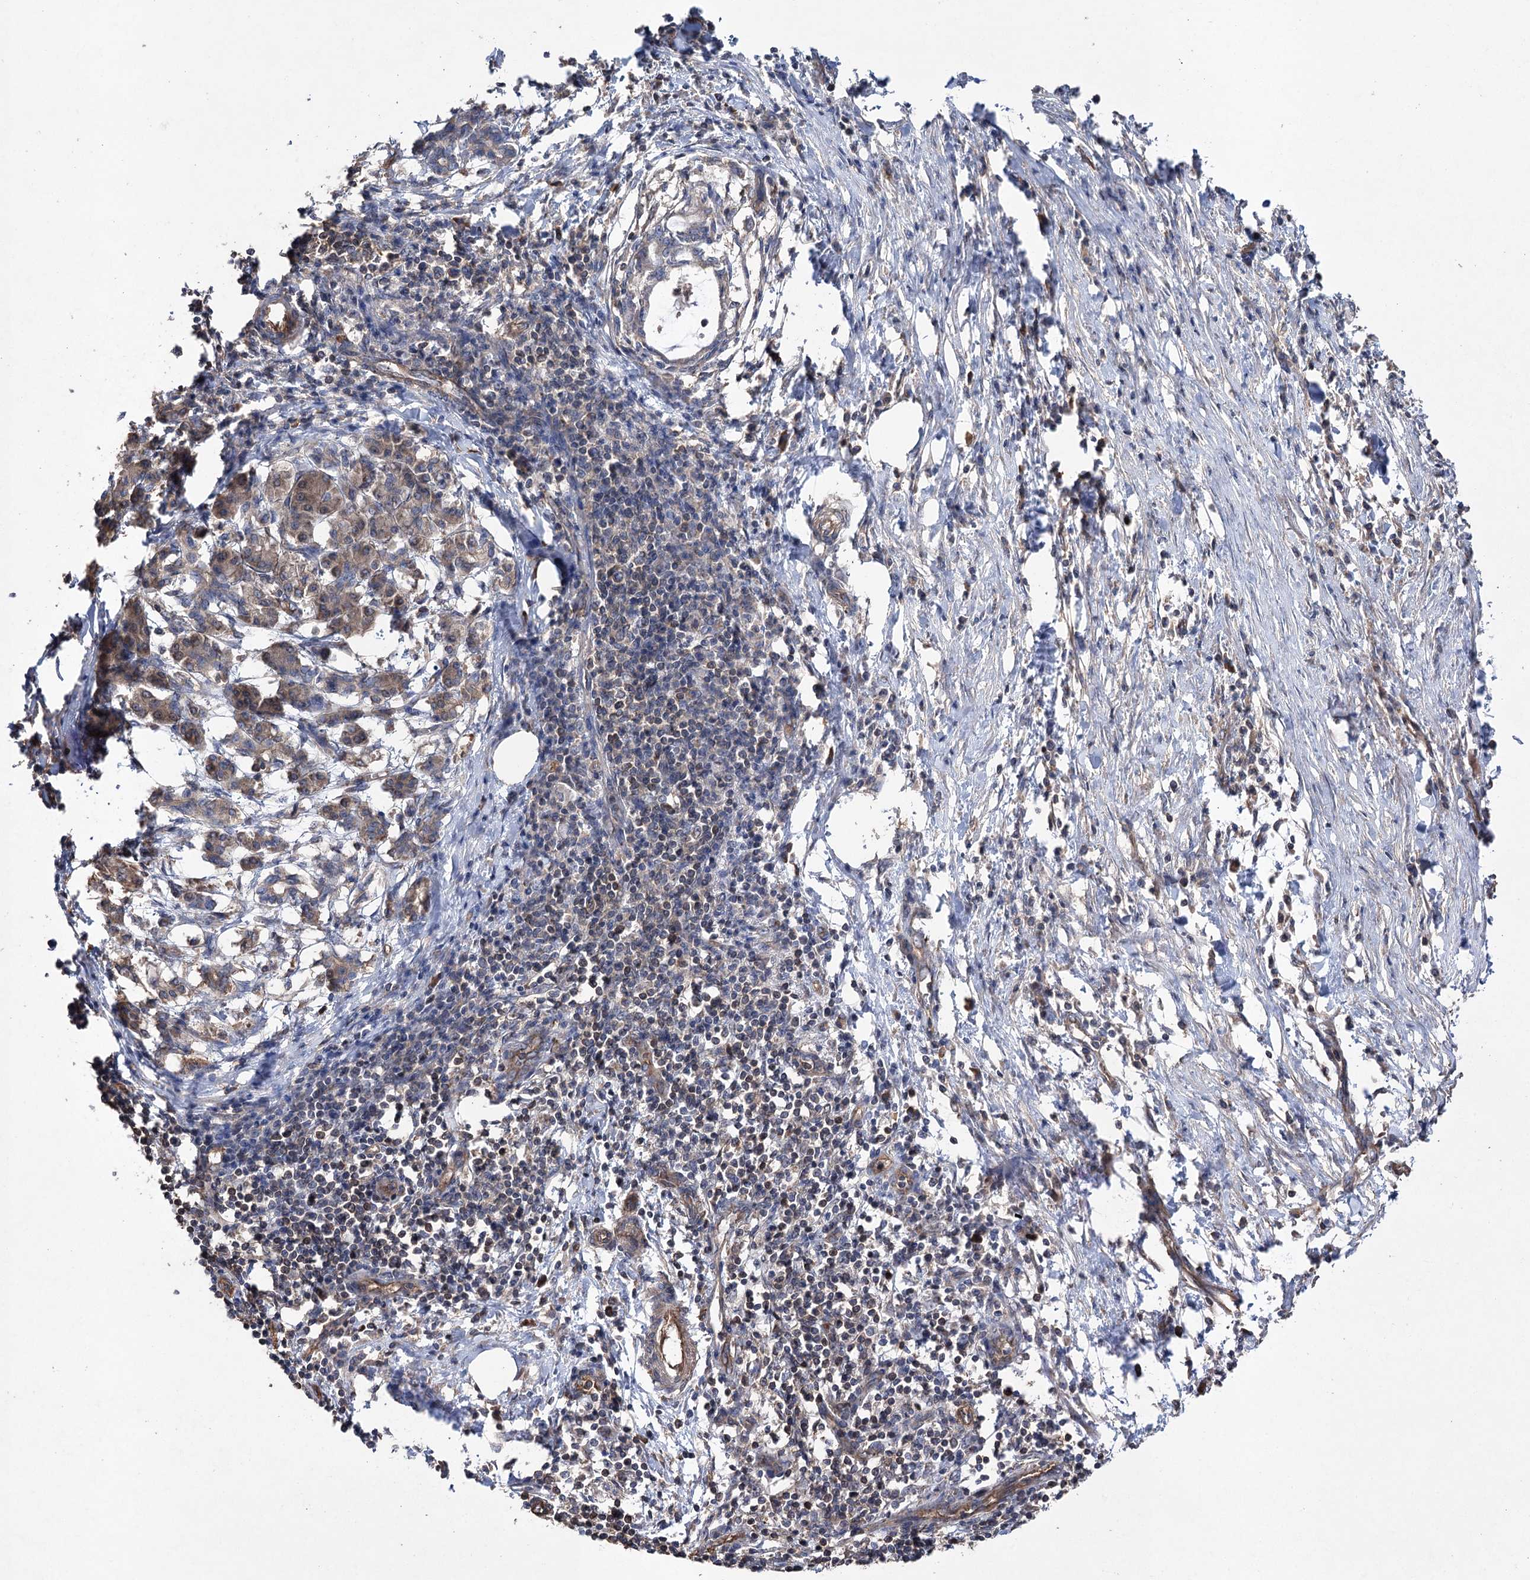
{"staining": {"intensity": "negative", "quantity": "none", "location": "none"}, "tissue": "pancreatic cancer", "cell_type": "Tumor cells", "image_type": "cancer", "snomed": [{"axis": "morphology", "description": "Adenocarcinoma, NOS"}, {"axis": "topography", "description": "Pancreas"}], "caption": "Tumor cells show no significant protein positivity in pancreatic cancer (adenocarcinoma). (Brightfield microscopy of DAB (3,3'-diaminobenzidine) immunohistochemistry (IHC) at high magnification).", "gene": "LARS2", "patient": {"sex": "female", "age": 55}}